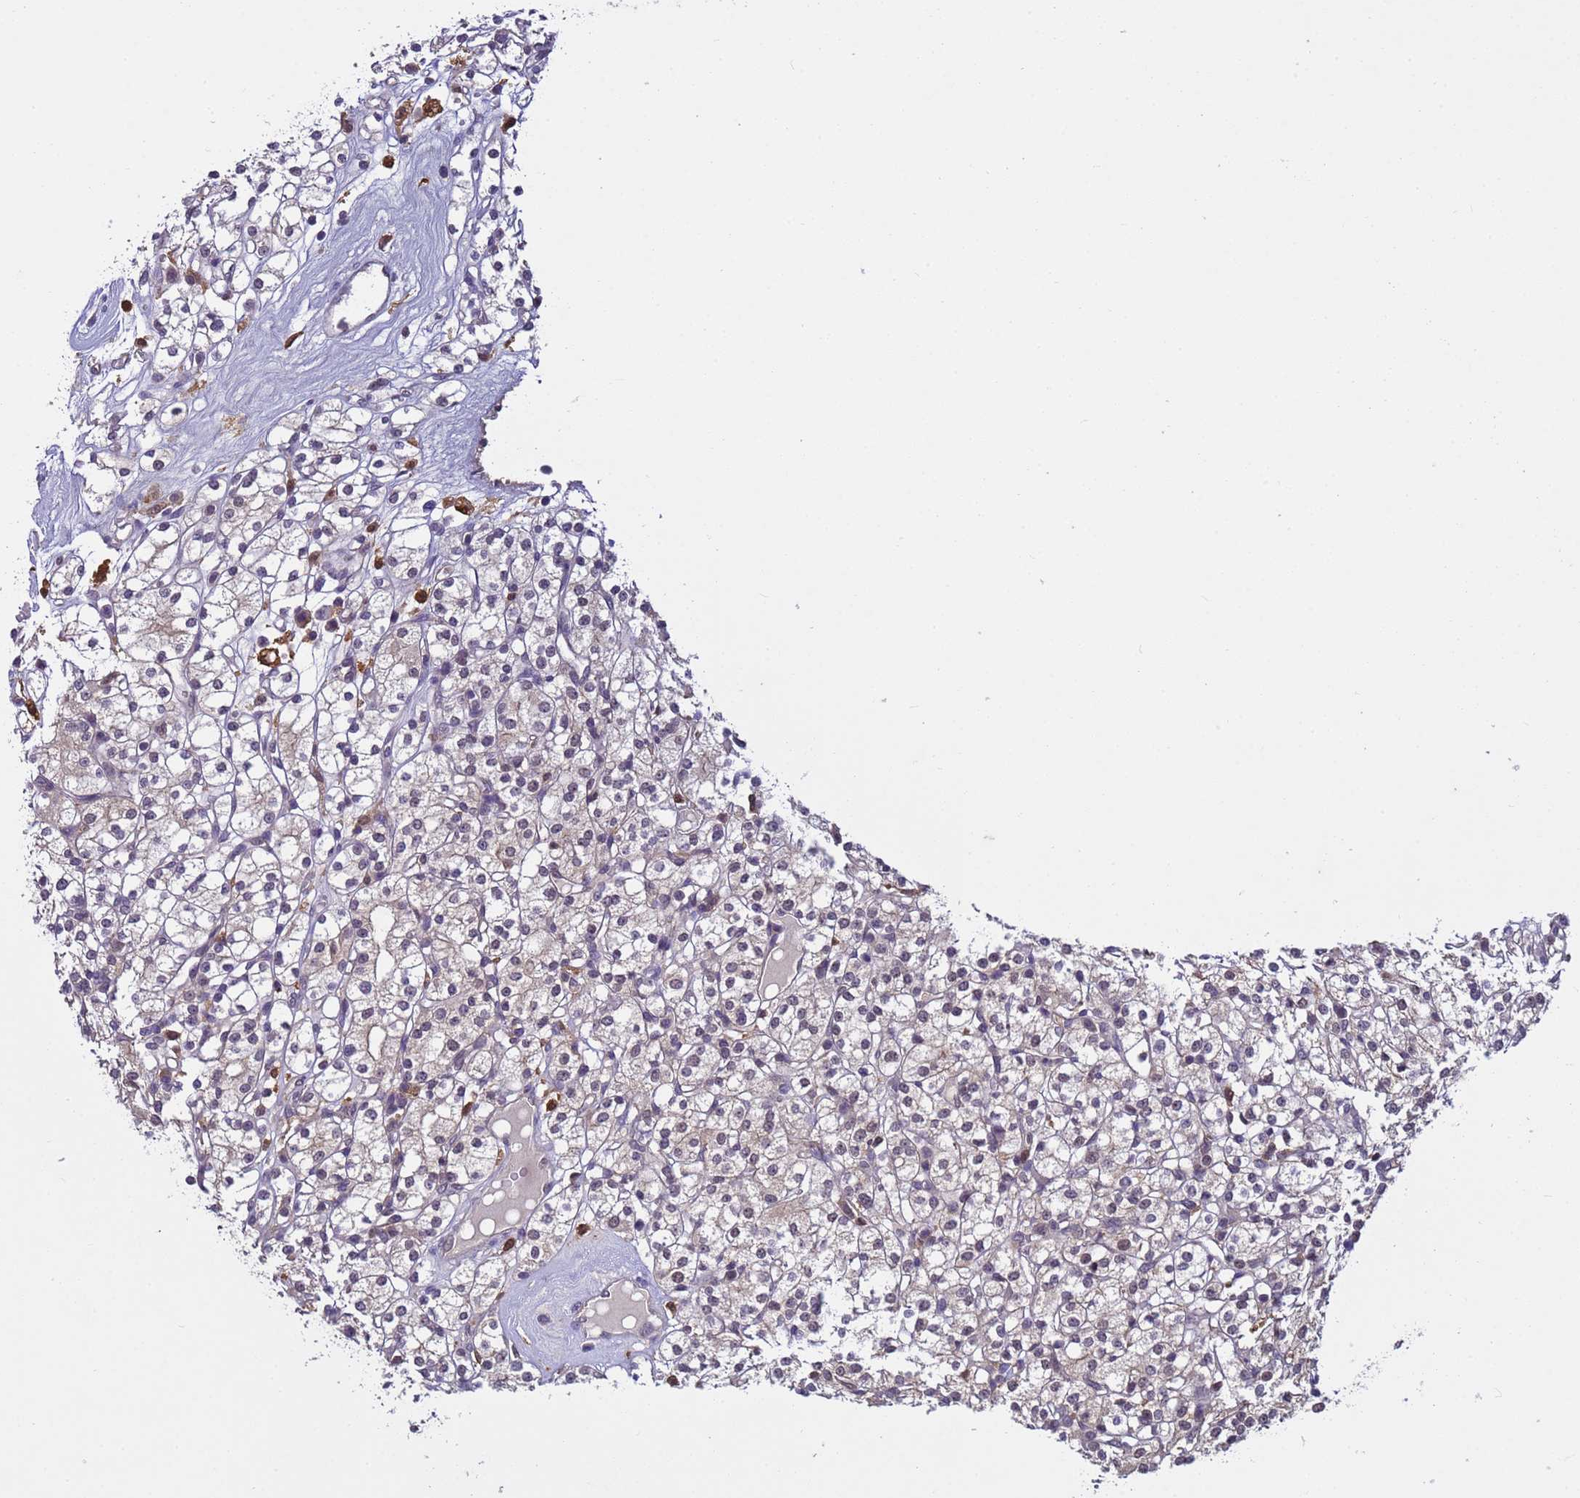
{"staining": {"intensity": "negative", "quantity": "none", "location": "none"}, "tissue": "renal cancer", "cell_type": "Tumor cells", "image_type": "cancer", "snomed": [{"axis": "morphology", "description": "Adenocarcinoma, NOS"}, {"axis": "topography", "description": "Kidney"}], "caption": "Micrograph shows no significant protein positivity in tumor cells of renal cancer.", "gene": "NPEPPS", "patient": {"sex": "male", "age": 77}}